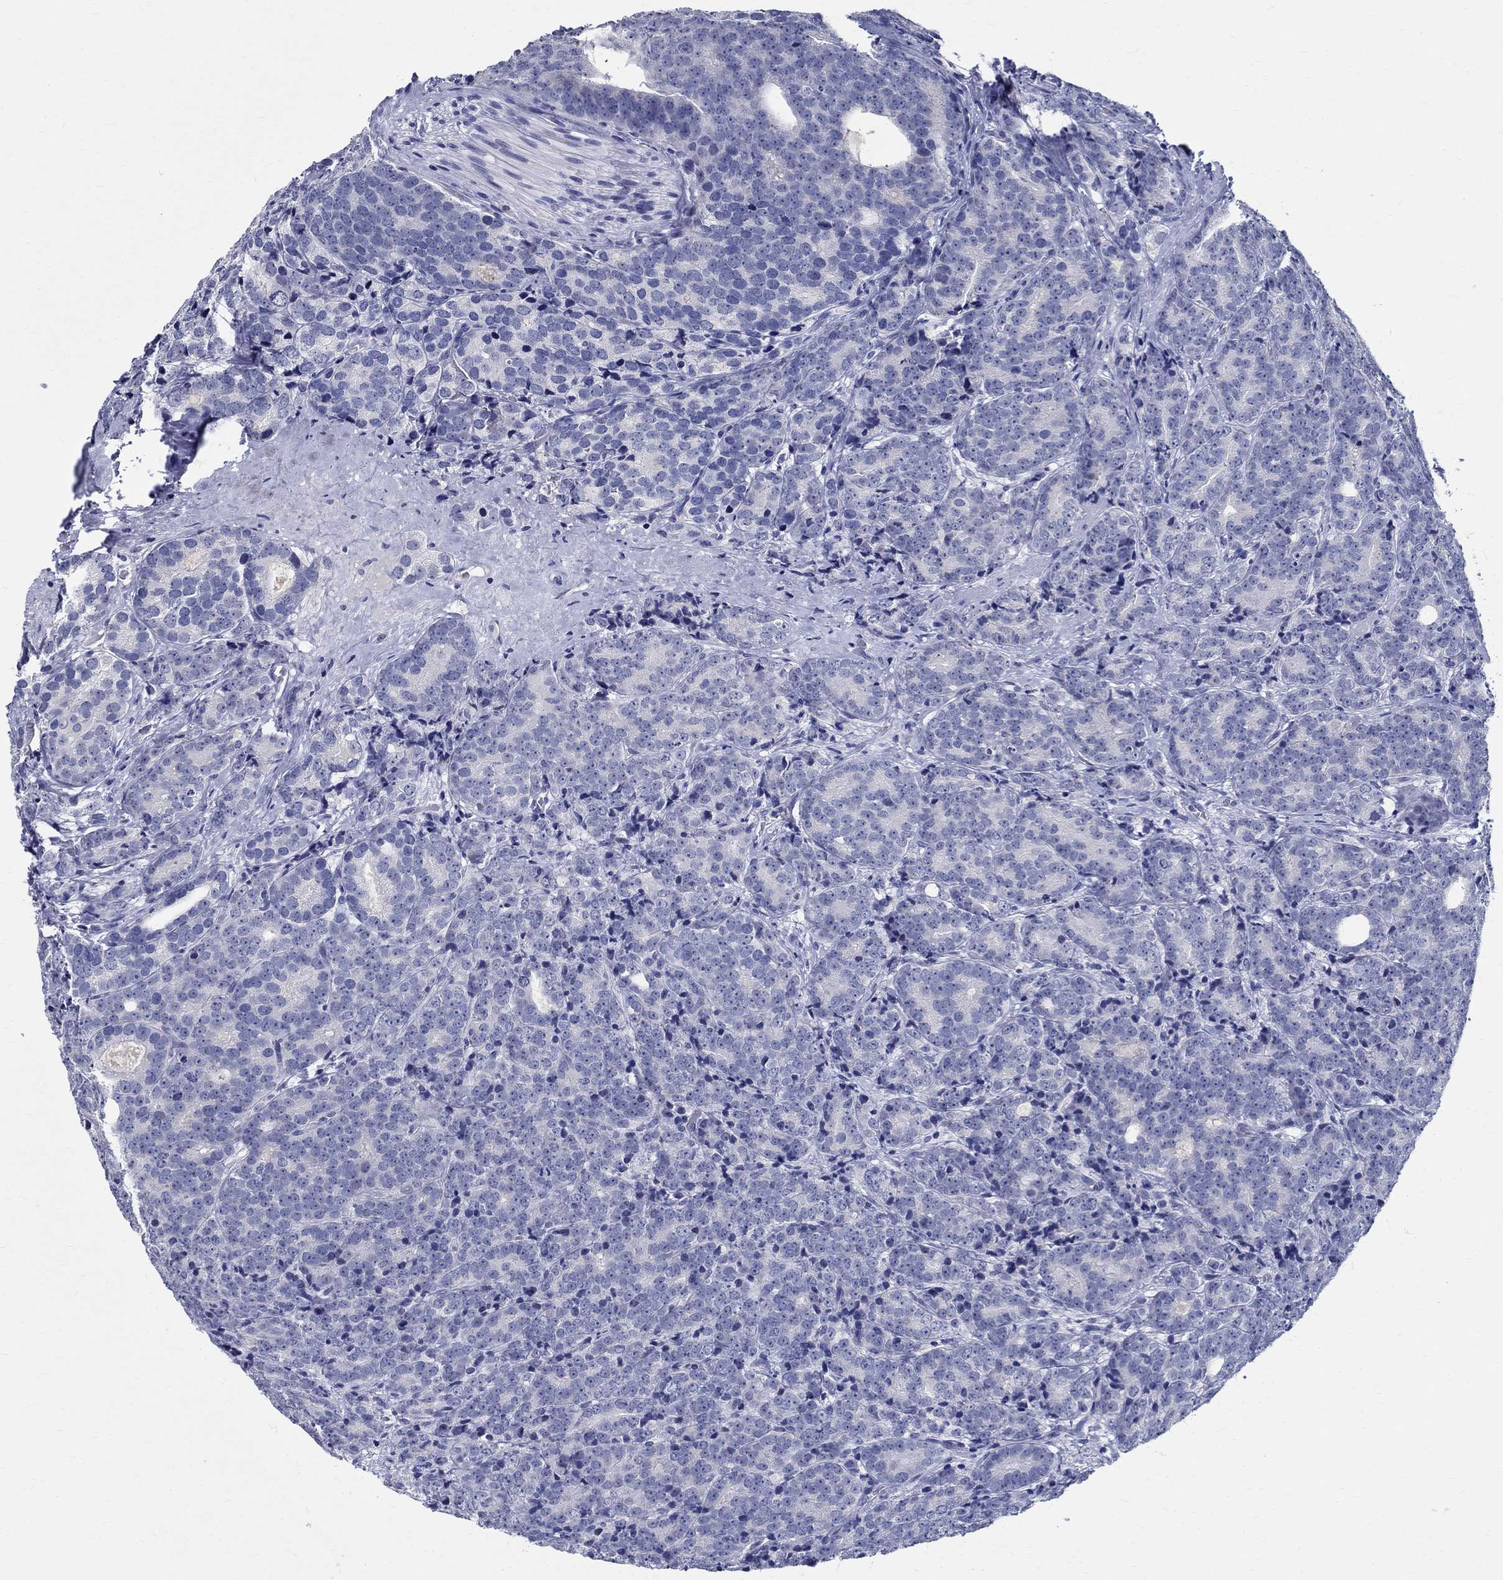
{"staining": {"intensity": "negative", "quantity": "none", "location": "none"}, "tissue": "prostate cancer", "cell_type": "Tumor cells", "image_type": "cancer", "snomed": [{"axis": "morphology", "description": "Adenocarcinoma, NOS"}, {"axis": "topography", "description": "Prostate"}], "caption": "This is a micrograph of immunohistochemistry (IHC) staining of prostate adenocarcinoma, which shows no staining in tumor cells.", "gene": "CETN1", "patient": {"sex": "male", "age": 71}}